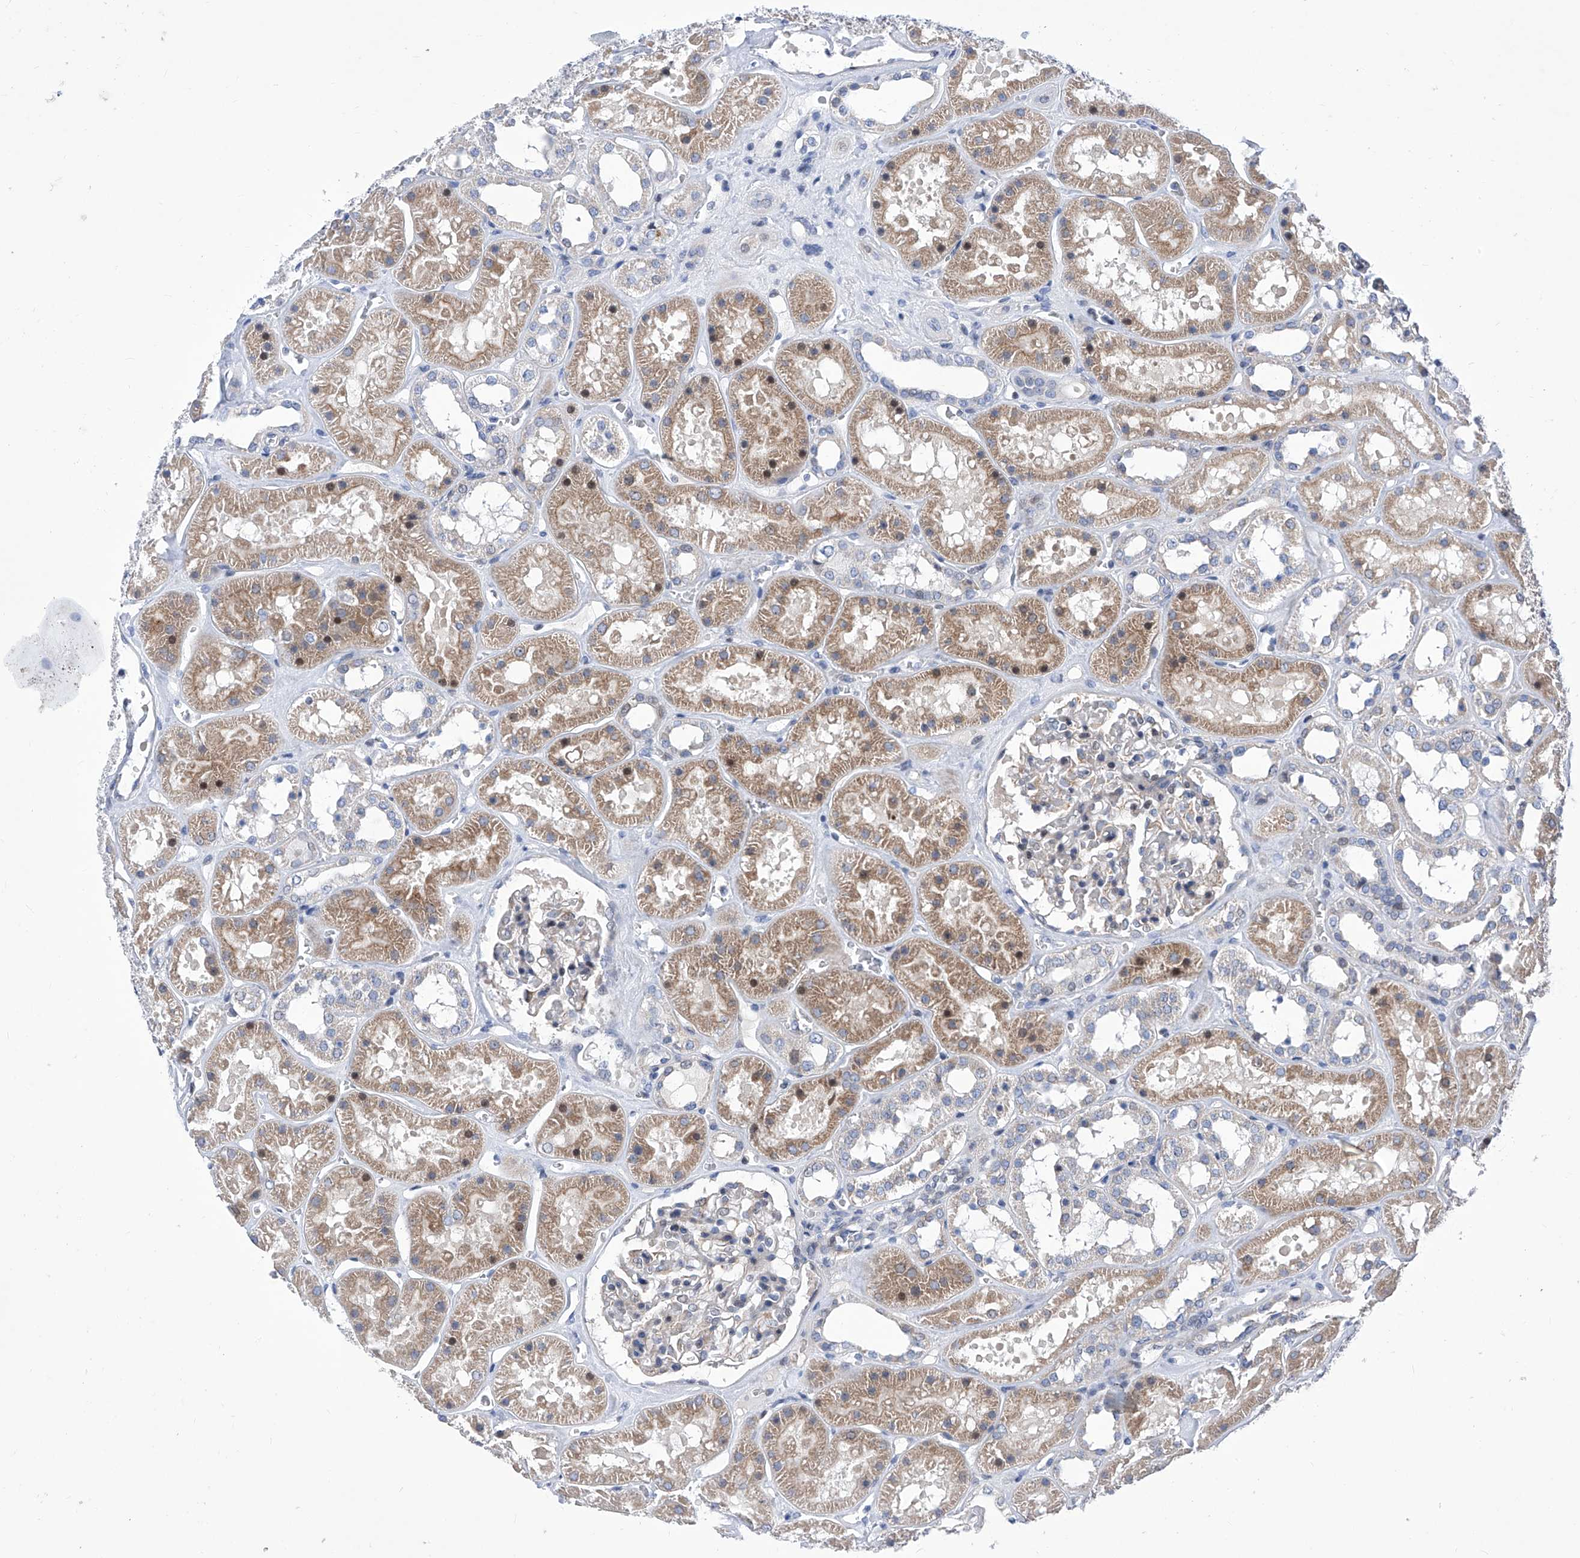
{"staining": {"intensity": "moderate", "quantity": "<25%", "location": "cytoplasmic/membranous,nuclear"}, "tissue": "kidney", "cell_type": "Cells in glomeruli", "image_type": "normal", "snomed": [{"axis": "morphology", "description": "Normal tissue, NOS"}, {"axis": "topography", "description": "Kidney"}], "caption": "Brown immunohistochemical staining in benign kidney displays moderate cytoplasmic/membranous,nuclear staining in about <25% of cells in glomeruli.", "gene": "NUFIP1", "patient": {"sex": "female", "age": 41}}